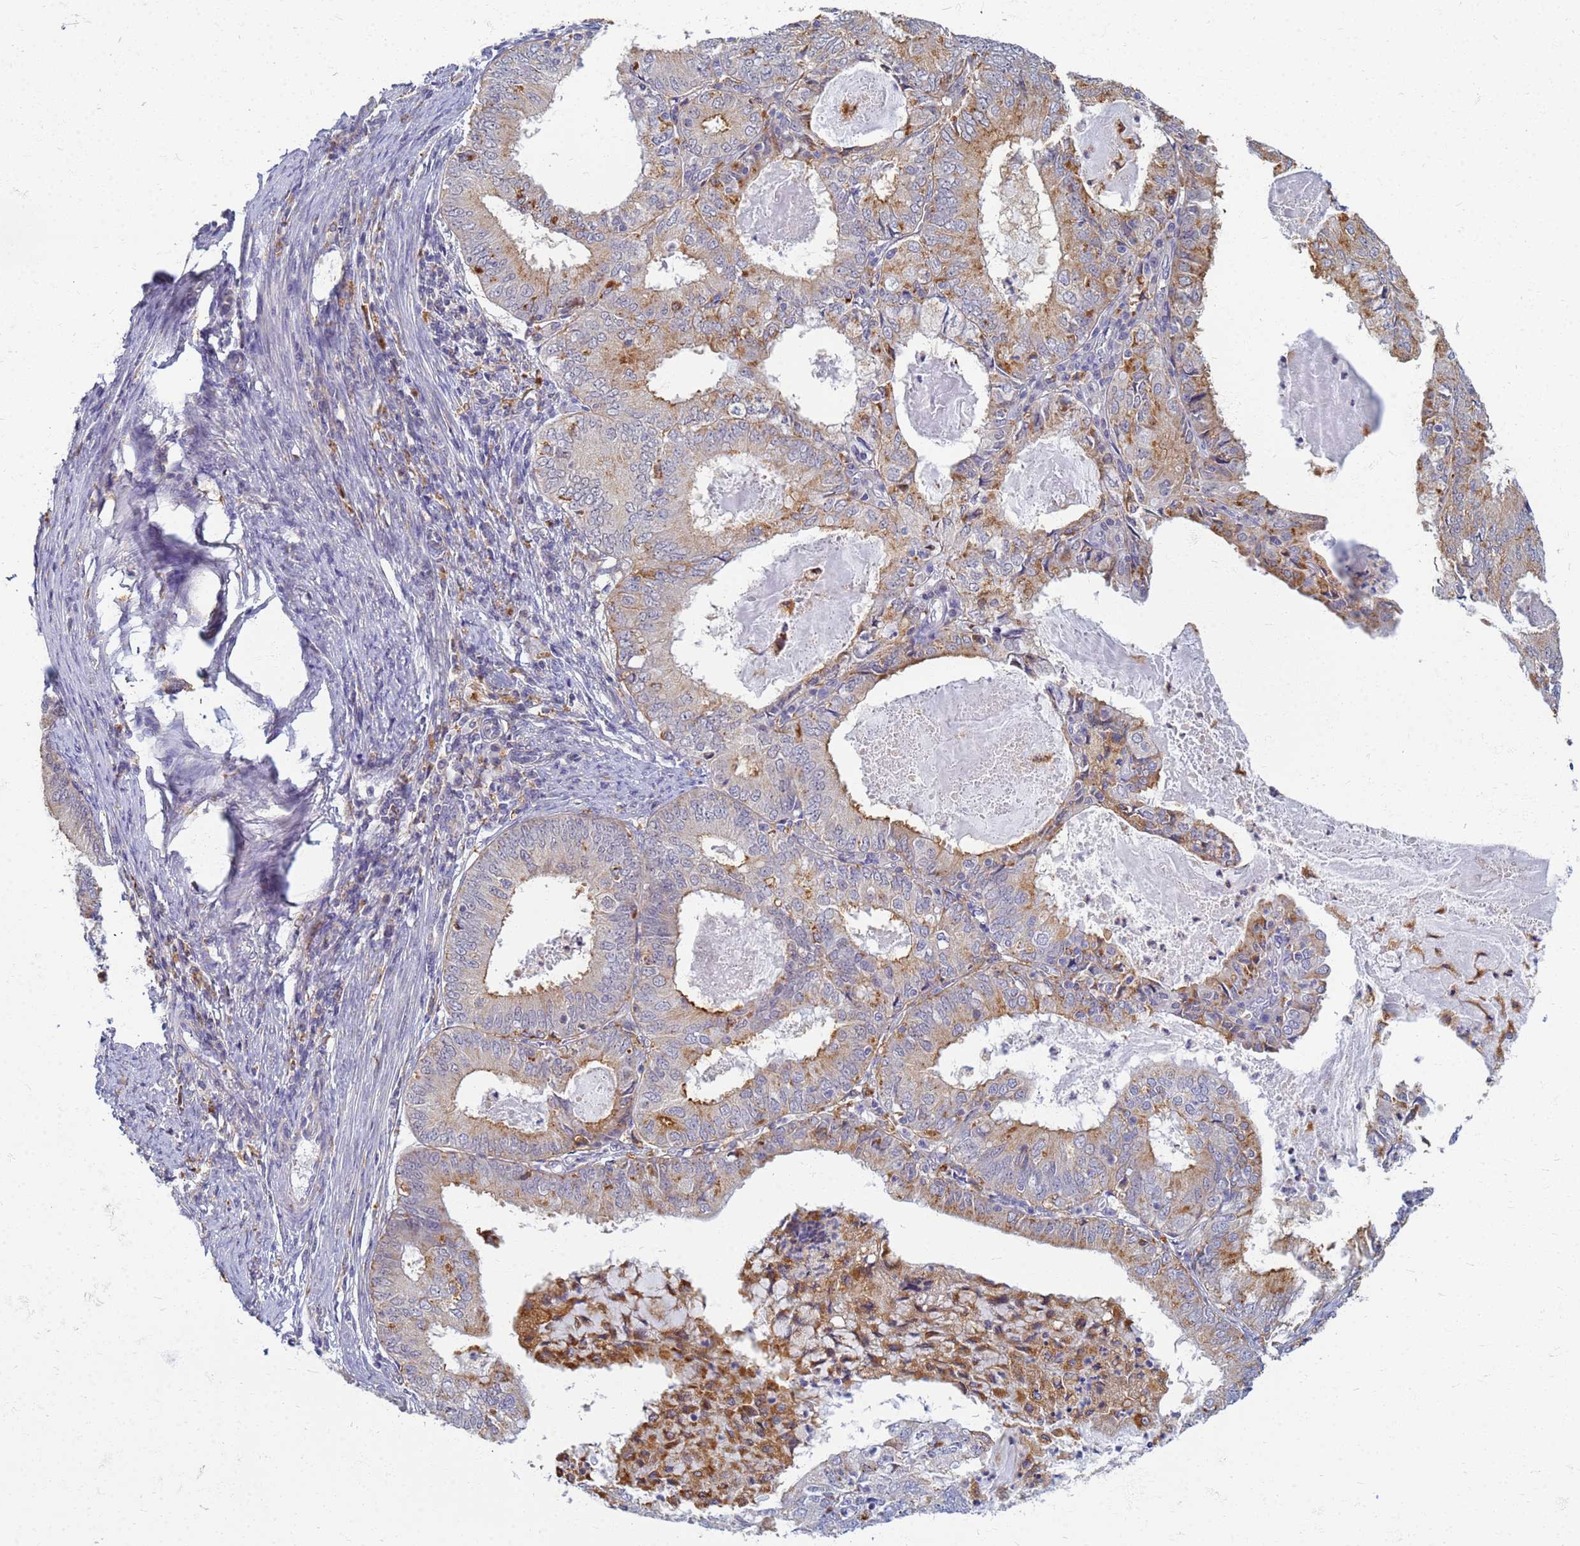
{"staining": {"intensity": "moderate", "quantity": "<25%", "location": "cytoplasmic/membranous"}, "tissue": "endometrial cancer", "cell_type": "Tumor cells", "image_type": "cancer", "snomed": [{"axis": "morphology", "description": "Adenocarcinoma, NOS"}, {"axis": "topography", "description": "Endometrium"}], "caption": "Immunohistochemistry of human endometrial cancer demonstrates low levels of moderate cytoplasmic/membranous positivity in approximately <25% of tumor cells.", "gene": "ATP6V1E1", "patient": {"sex": "female", "age": 57}}